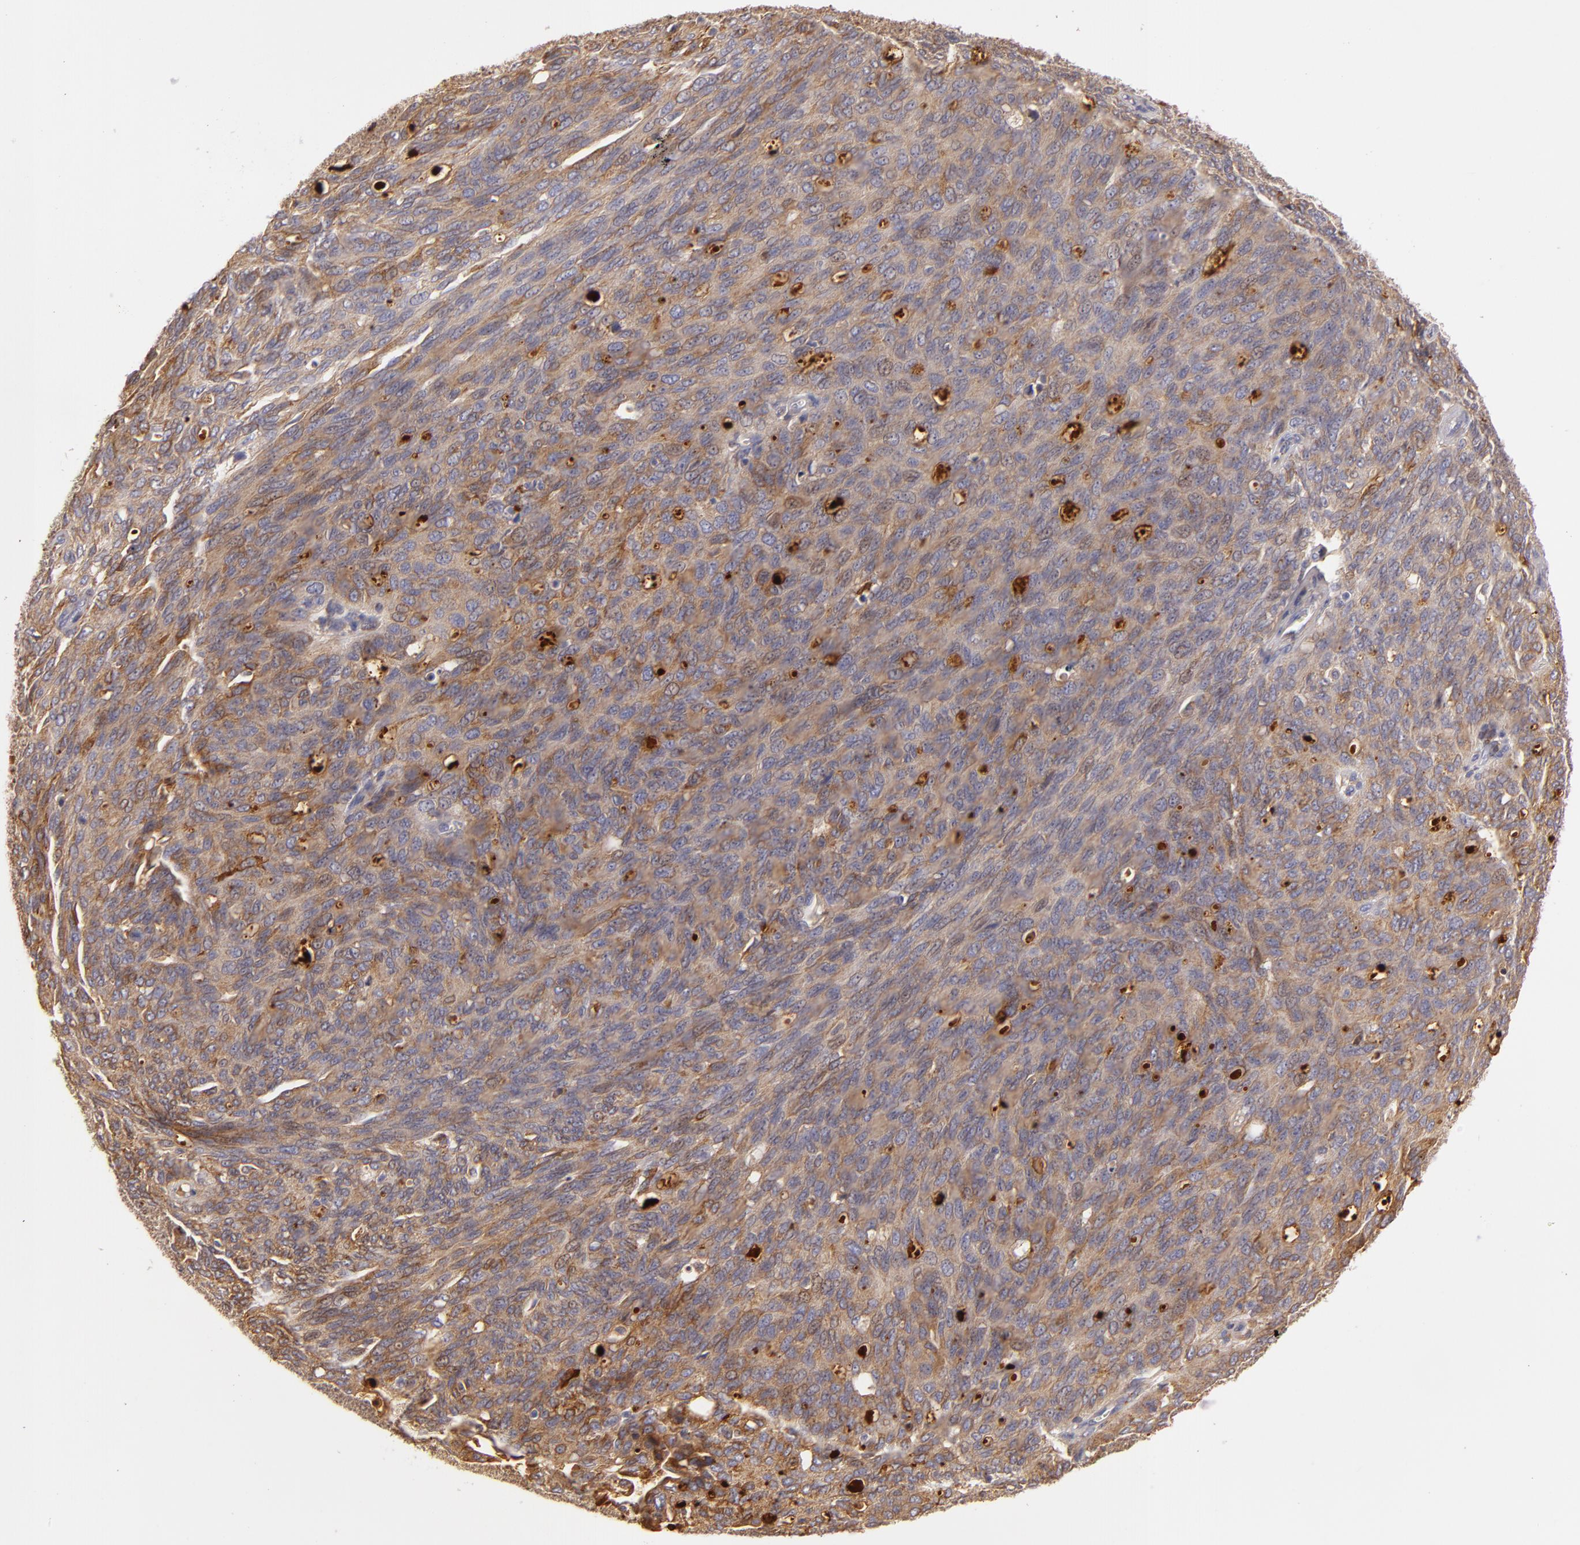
{"staining": {"intensity": "moderate", "quantity": ">75%", "location": "cytoplasmic/membranous"}, "tissue": "ovarian cancer", "cell_type": "Tumor cells", "image_type": "cancer", "snomed": [{"axis": "morphology", "description": "Carcinoma, endometroid"}, {"axis": "topography", "description": "Ovary"}], "caption": "A brown stain labels moderate cytoplasmic/membranous expression of a protein in human ovarian endometroid carcinoma tumor cells.", "gene": "CFB", "patient": {"sex": "female", "age": 60}}